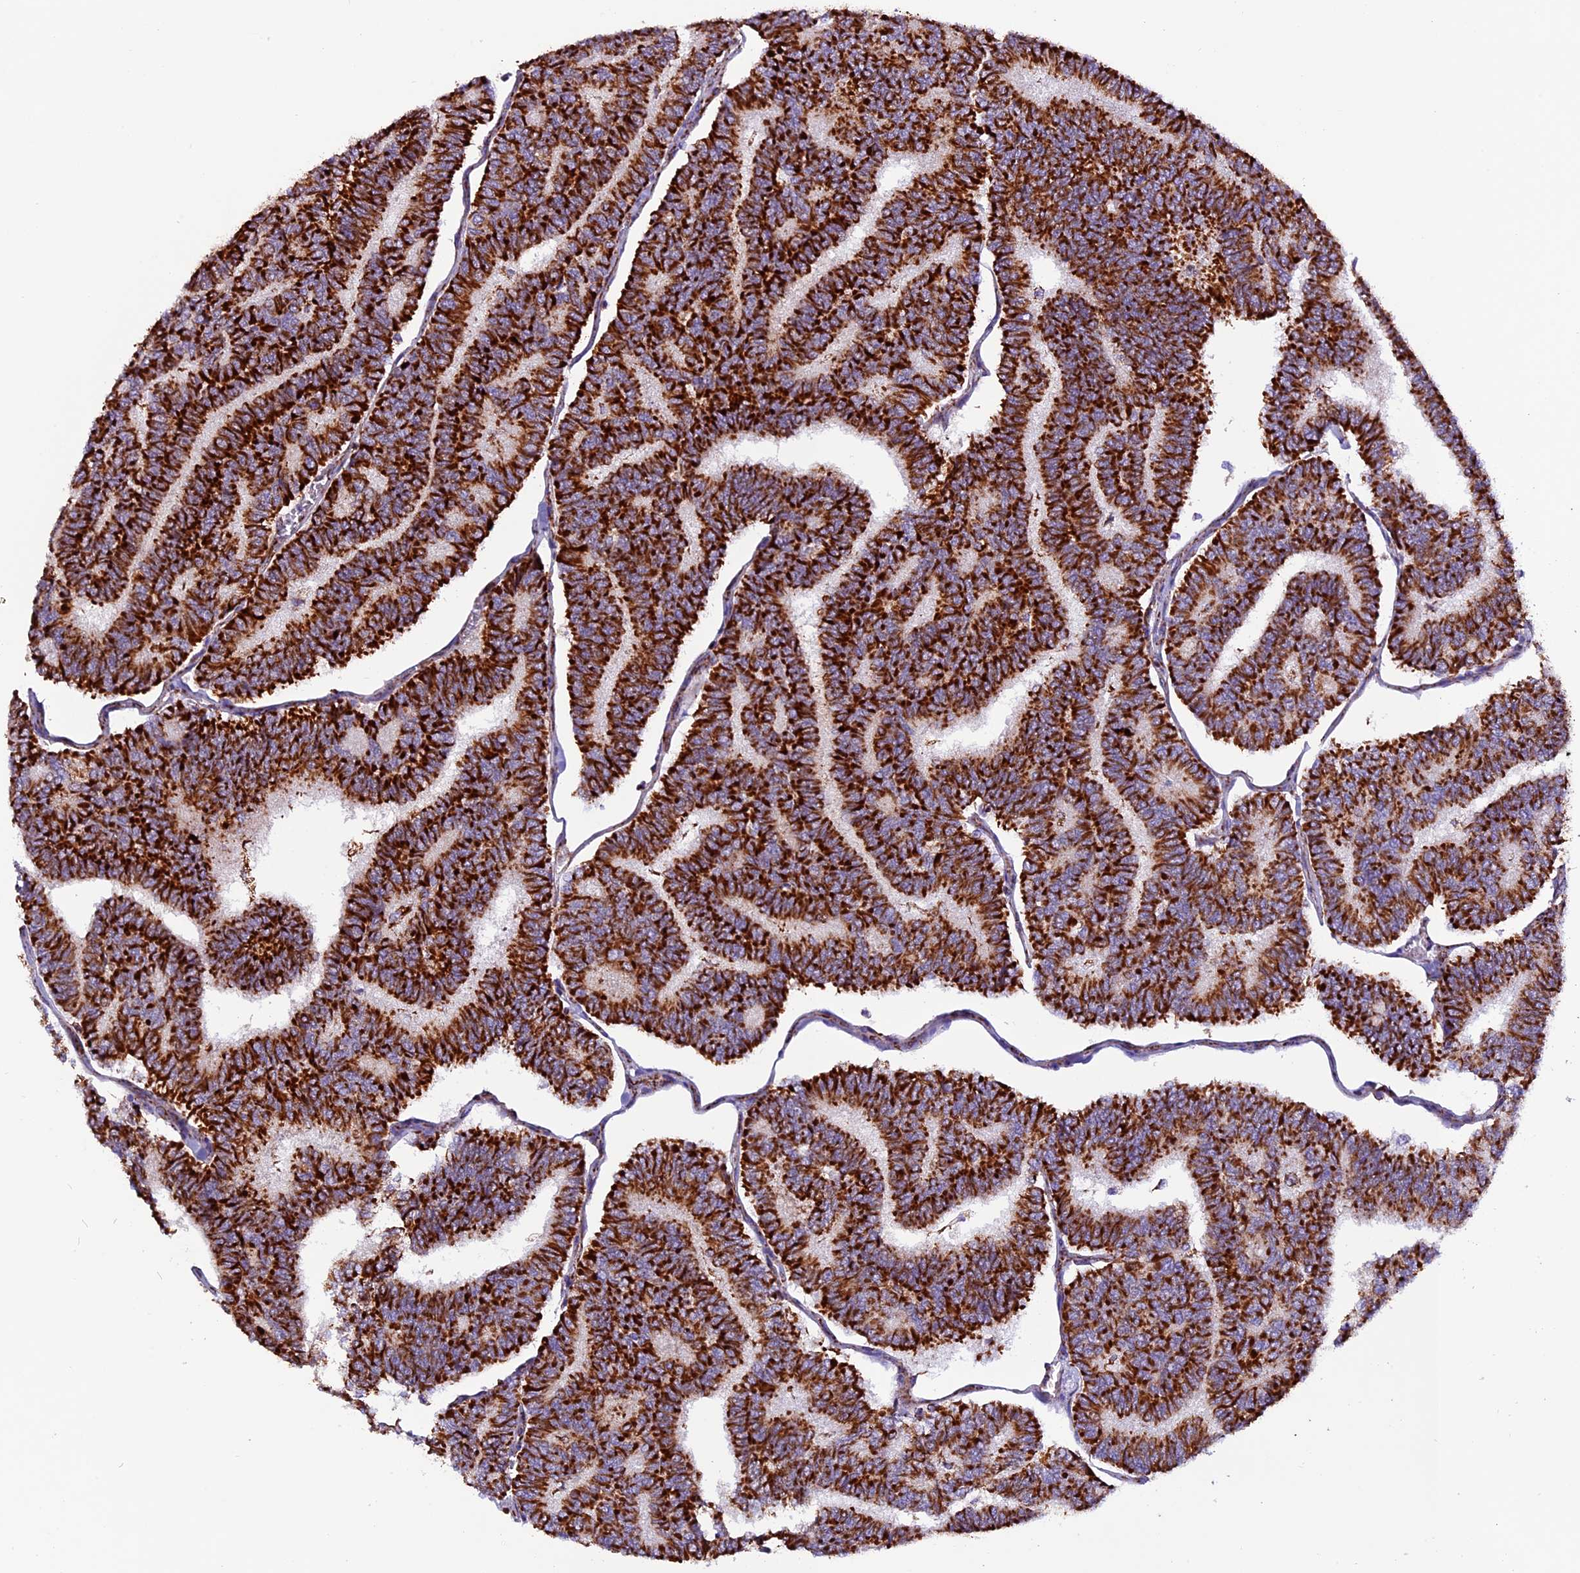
{"staining": {"intensity": "strong", "quantity": ">75%", "location": "cytoplasmic/membranous"}, "tissue": "thyroid cancer", "cell_type": "Tumor cells", "image_type": "cancer", "snomed": [{"axis": "morphology", "description": "Papillary adenocarcinoma, NOS"}, {"axis": "topography", "description": "Thyroid gland"}], "caption": "High-power microscopy captured an immunohistochemistry micrograph of thyroid cancer (papillary adenocarcinoma), revealing strong cytoplasmic/membranous positivity in approximately >75% of tumor cells.", "gene": "CX3CL1", "patient": {"sex": "female", "age": 35}}